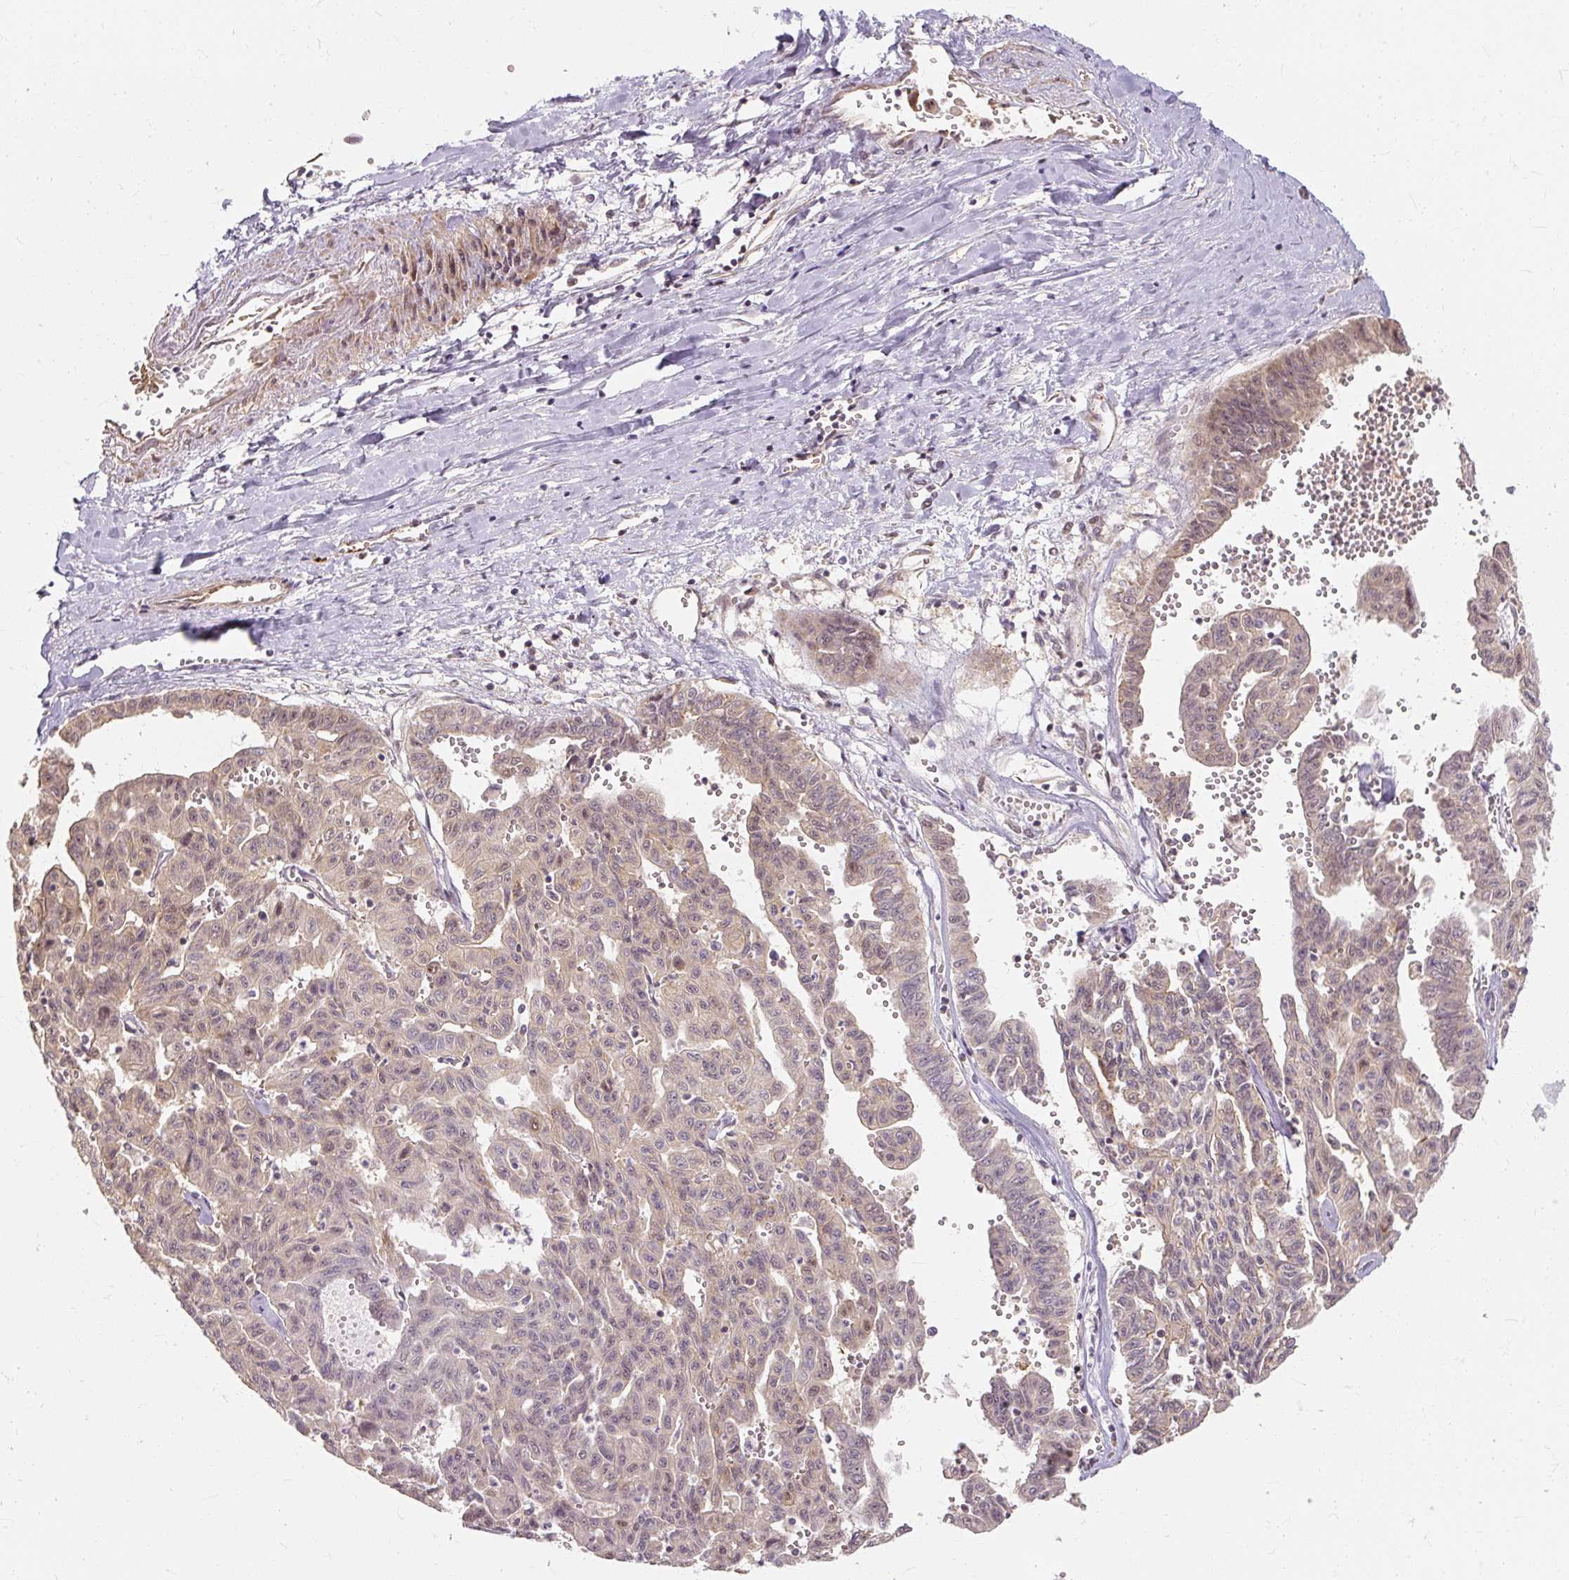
{"staining": {"intensity": "negative", "quantity": "none", "location": "none"}, "tissue": "liver cancer", "cell_type": "Tumor cells", "image_type": "cancer", "snomed": [{"axis": "morphology", "description": "Cholangiocarcinoma"}, {"axis": "topography", "description": "Liver"}], "caption": "Histopathology image shows no protein expression in tumor cells of cholangiocarcinoma (liver) tissue.", "gene": "RB1CC1", "patient": {"sex": "female", "age": 77}}